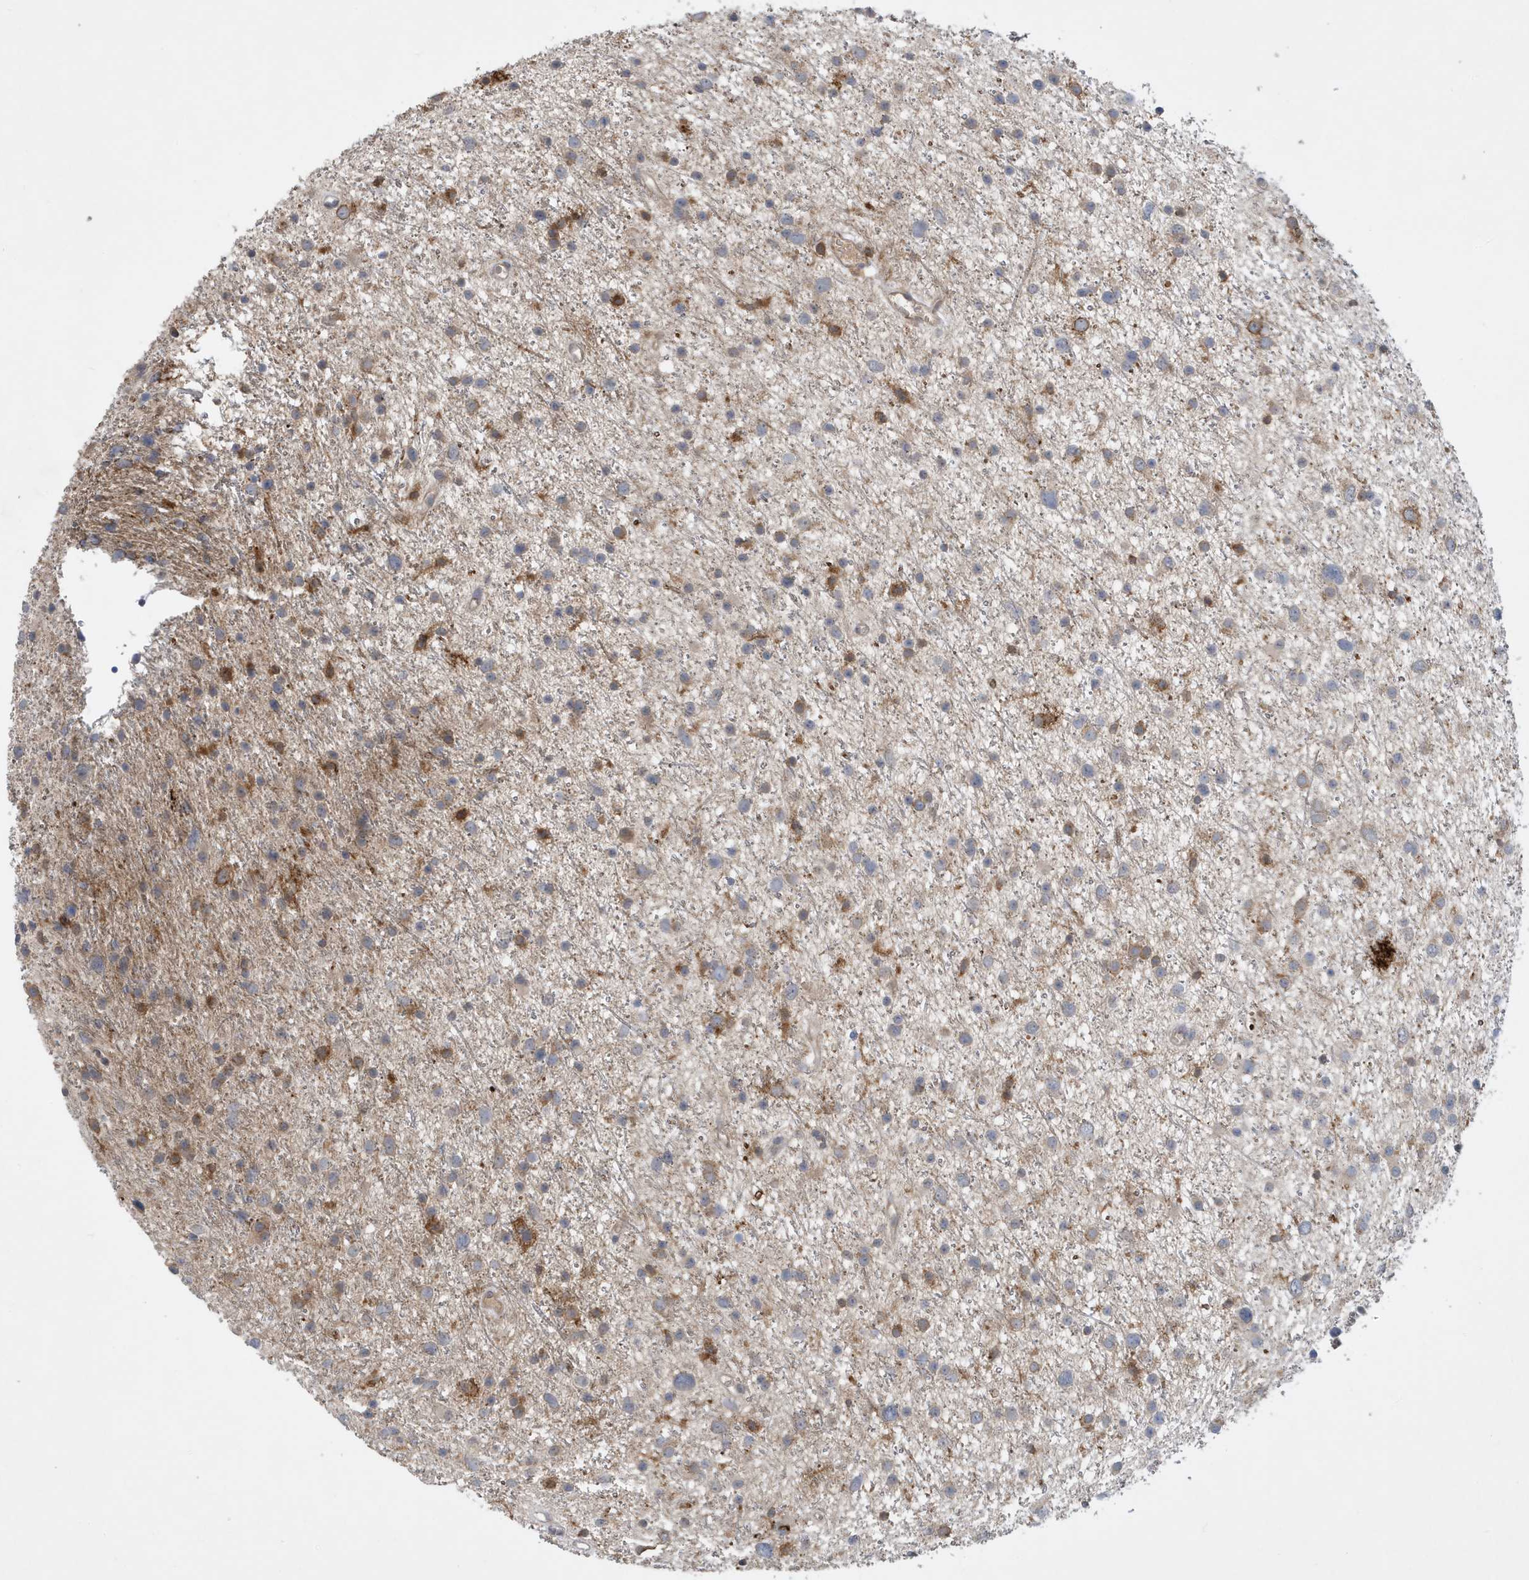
{"staining": {"intensity": "moderate", "quantity": "<25%", "location": "cytoplasmic/membranous"}, "tissue": "glioma", "cell_type": "Tumor cells", "image_type": "cancer", "snomed": [{"axis": "morphology", "description": "Glioma, malignant, Low grade"}, {"axis": "topography", "description": "Cerebral cortex"}], "caption": "Immunohistochemical staining of glioma demonstrates low levels of moderate cytoplasmic/membranous protein expression in approximately <25% of tumor cells.", "gene": "NSUN3", "patient": {"sex": "female", "age": 39}}